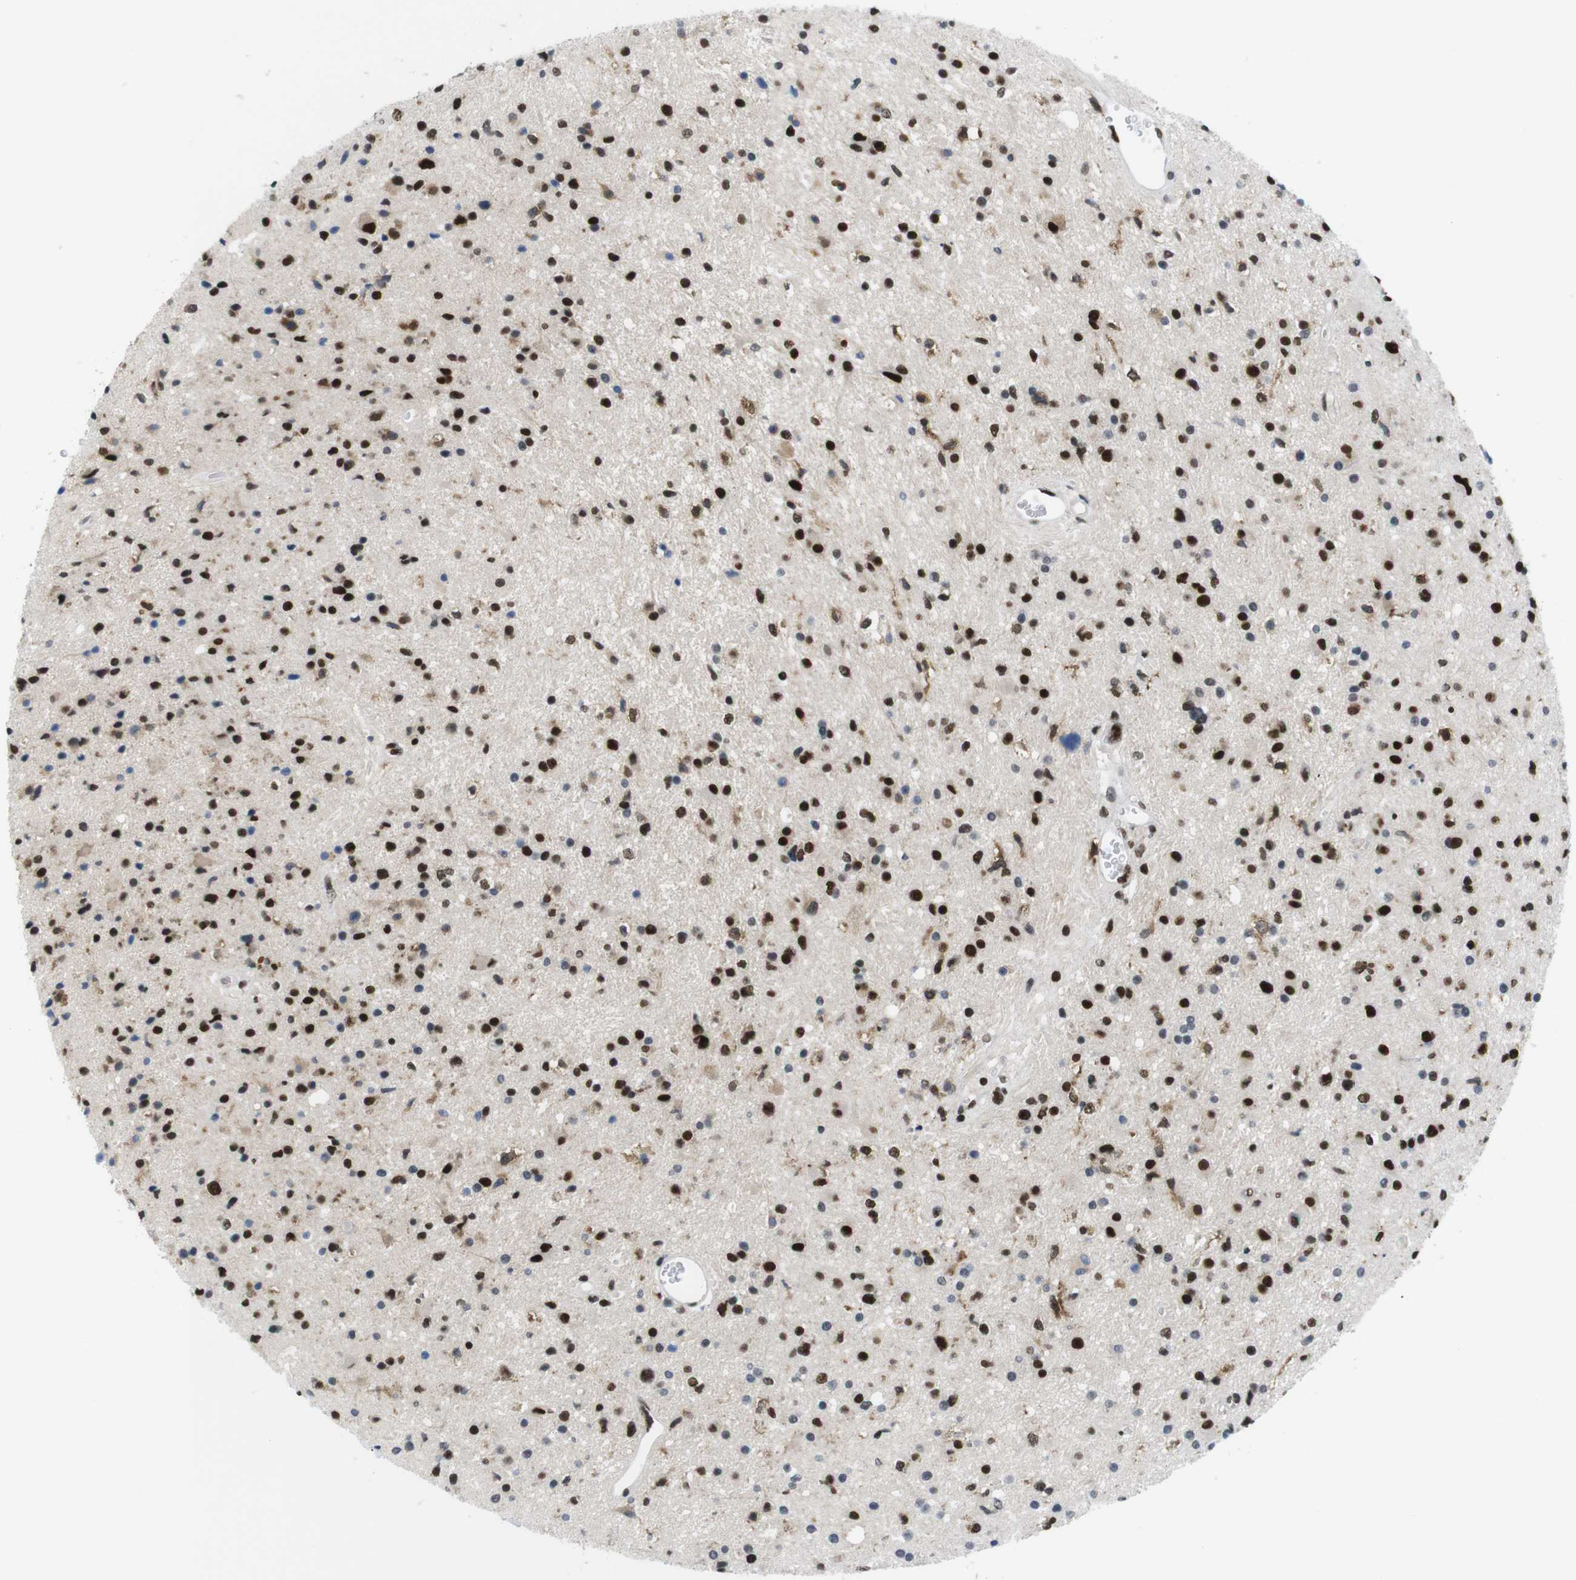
{"staining": {"intensity": "strong", "quantity": "25%-75%", "location": "nuclear"}, "tissue": "glioma", "cell_type": "Tumor cells", "image_type": "cancer", "snomed": [{"axis": "morphology", "description": "Glioma, malignant, High grade"}, {"axis": "topography", "description": "Brain"}], "caption": "High-grade glioma (malignant) was stained to show a protein in brown. There is high levels of strong nuclear positivity in about 25%-75% of tumor cells.", "gene": "PSME3", "patient": {"sex": "male", "age": 33}}